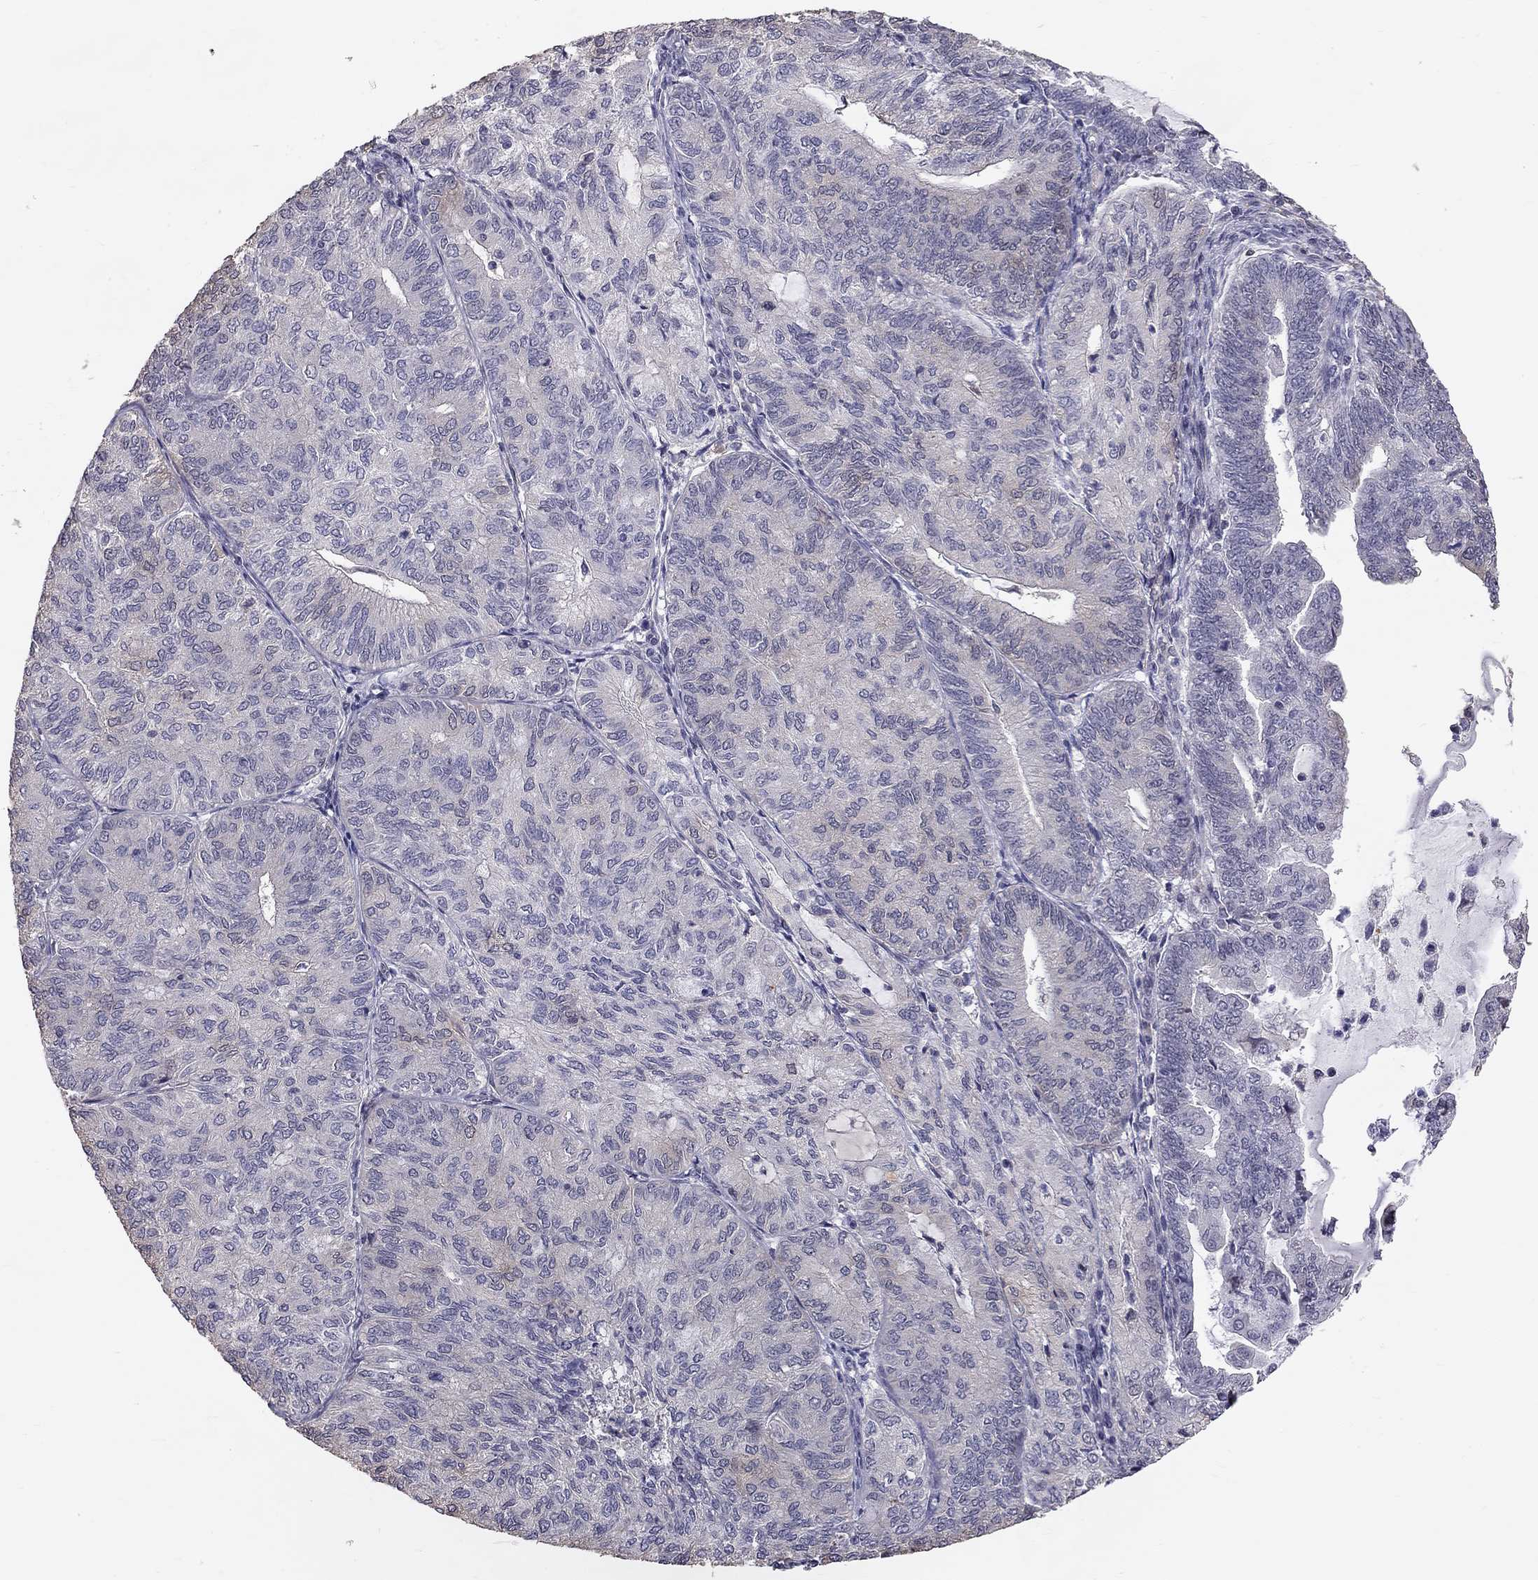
{"staining": {"intensity": "negative", "quantity": "none", "location": "none"}, "tissue": "endometrial cancer", "cell_type": "Tumor cells", "image_type": "cancer", "snomed": [{"axis": "morphology", "description": "Adenocarcinoma, NOS"}, {"axis": "topography", "description": "Endometrium"}], "caption": "An image of human endometrial cancer (adenocarcinoma) is negative for staining in tumor cells.", "gene": "GJB4", "patient": {"sex": "female", "age": 82}}